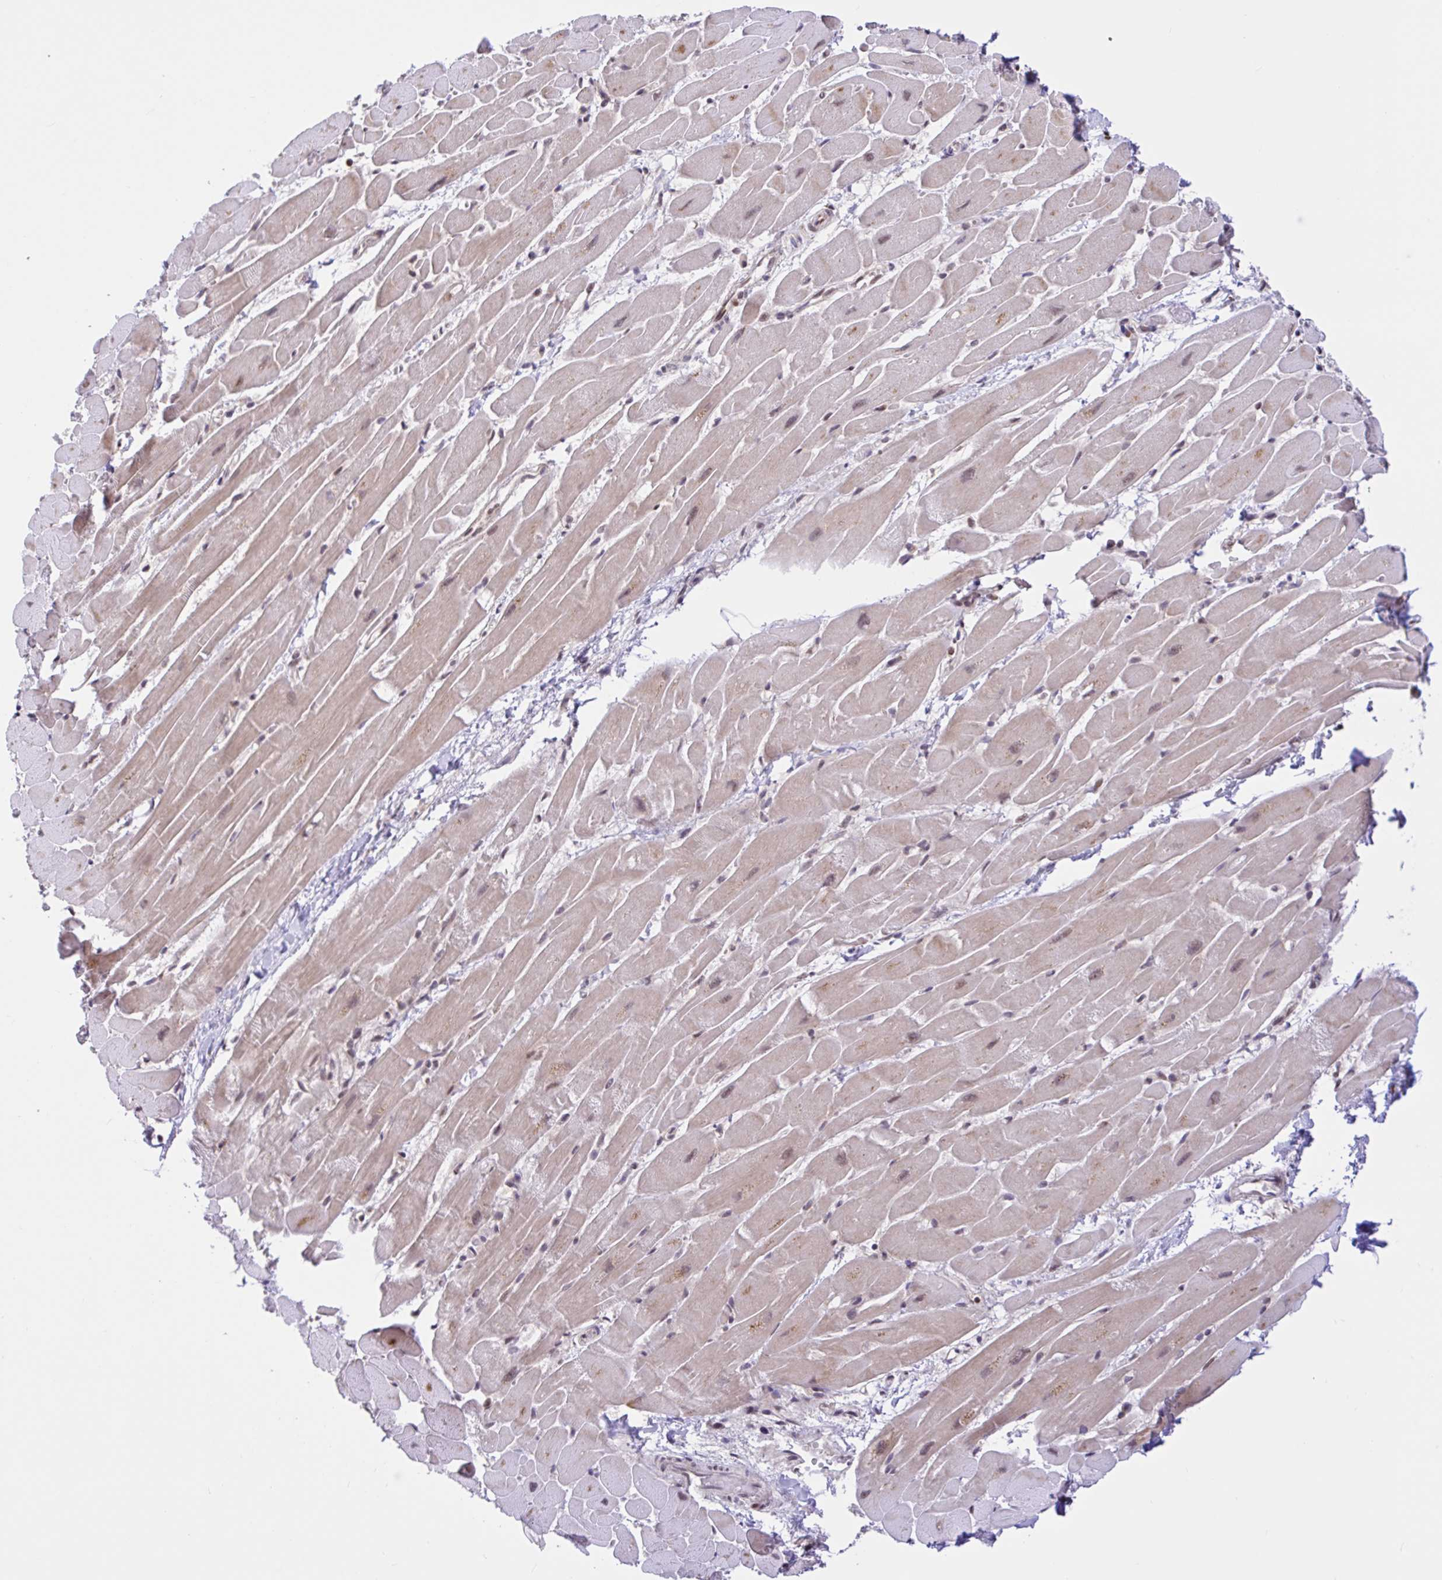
{"staining": {"intensity": "moderate", "quantity": "<25%", "location": "nuclear"}, "tissue": "heart muscle", "cell_type": "Cardiomyocytes", "image_type": "normal", "snomed": [{"axis": "morphology", "description": "Normal tissue, NOS"}, {"axis": "topography", "description": "Heart"}], "caption": "Heart muscle stained for a protein exhibits moderate nuclear positivity in cardiomyocytes. (Brightfield microscopy of DAB IHC at high magnification).", "gene": "CCDC12", "patient": {"sex": "male", "age": 37}}